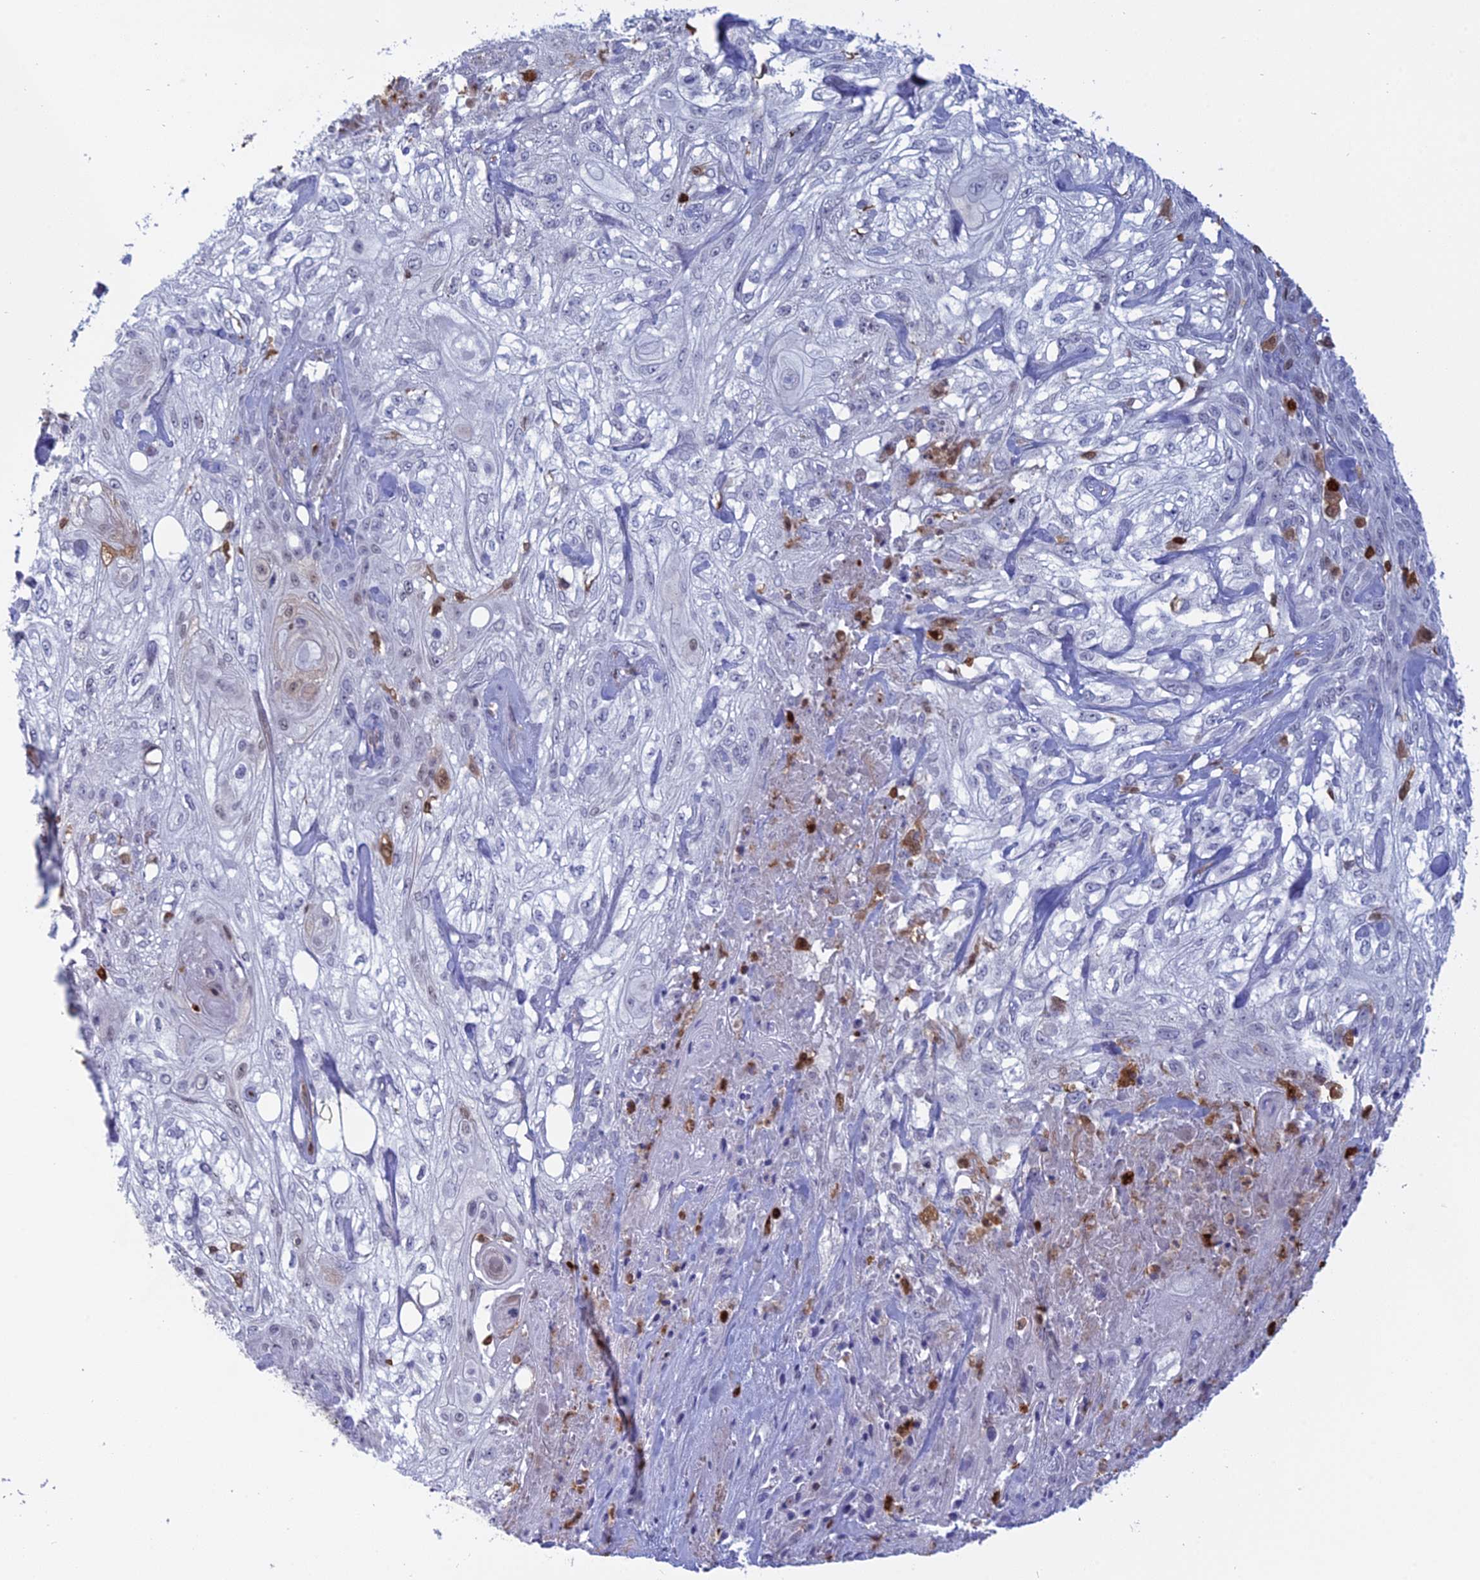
{"staining": {"intensity": "negative", "quantity": "none", "location": "none"}, "tissue": "skin cancer", "cell_type": "Tumor cells", "image_type": "cancer", "snomed": [{"axis": "morphology", "description": "Squamous cell carcinoma, NOS"}, {"axis": "morphology", "description": "Squamous cell carcinoma, metastatic, NOS"}, {"axis": "topography", "description": "Skin"}, {"axis": "topography", "description": "Lymph node"}], "caption": "Tumor cells are negative for protein expression in human skin cancer. The staining was performed using DAB (3,3'-diaminobenzidine) to visualize the protein expression in brown, while the nuclei were stained in blue with hematoxylin (Magnification: 20x).", "gene": "PGBD4", "patient": {"sex": "male", "age": 75}}